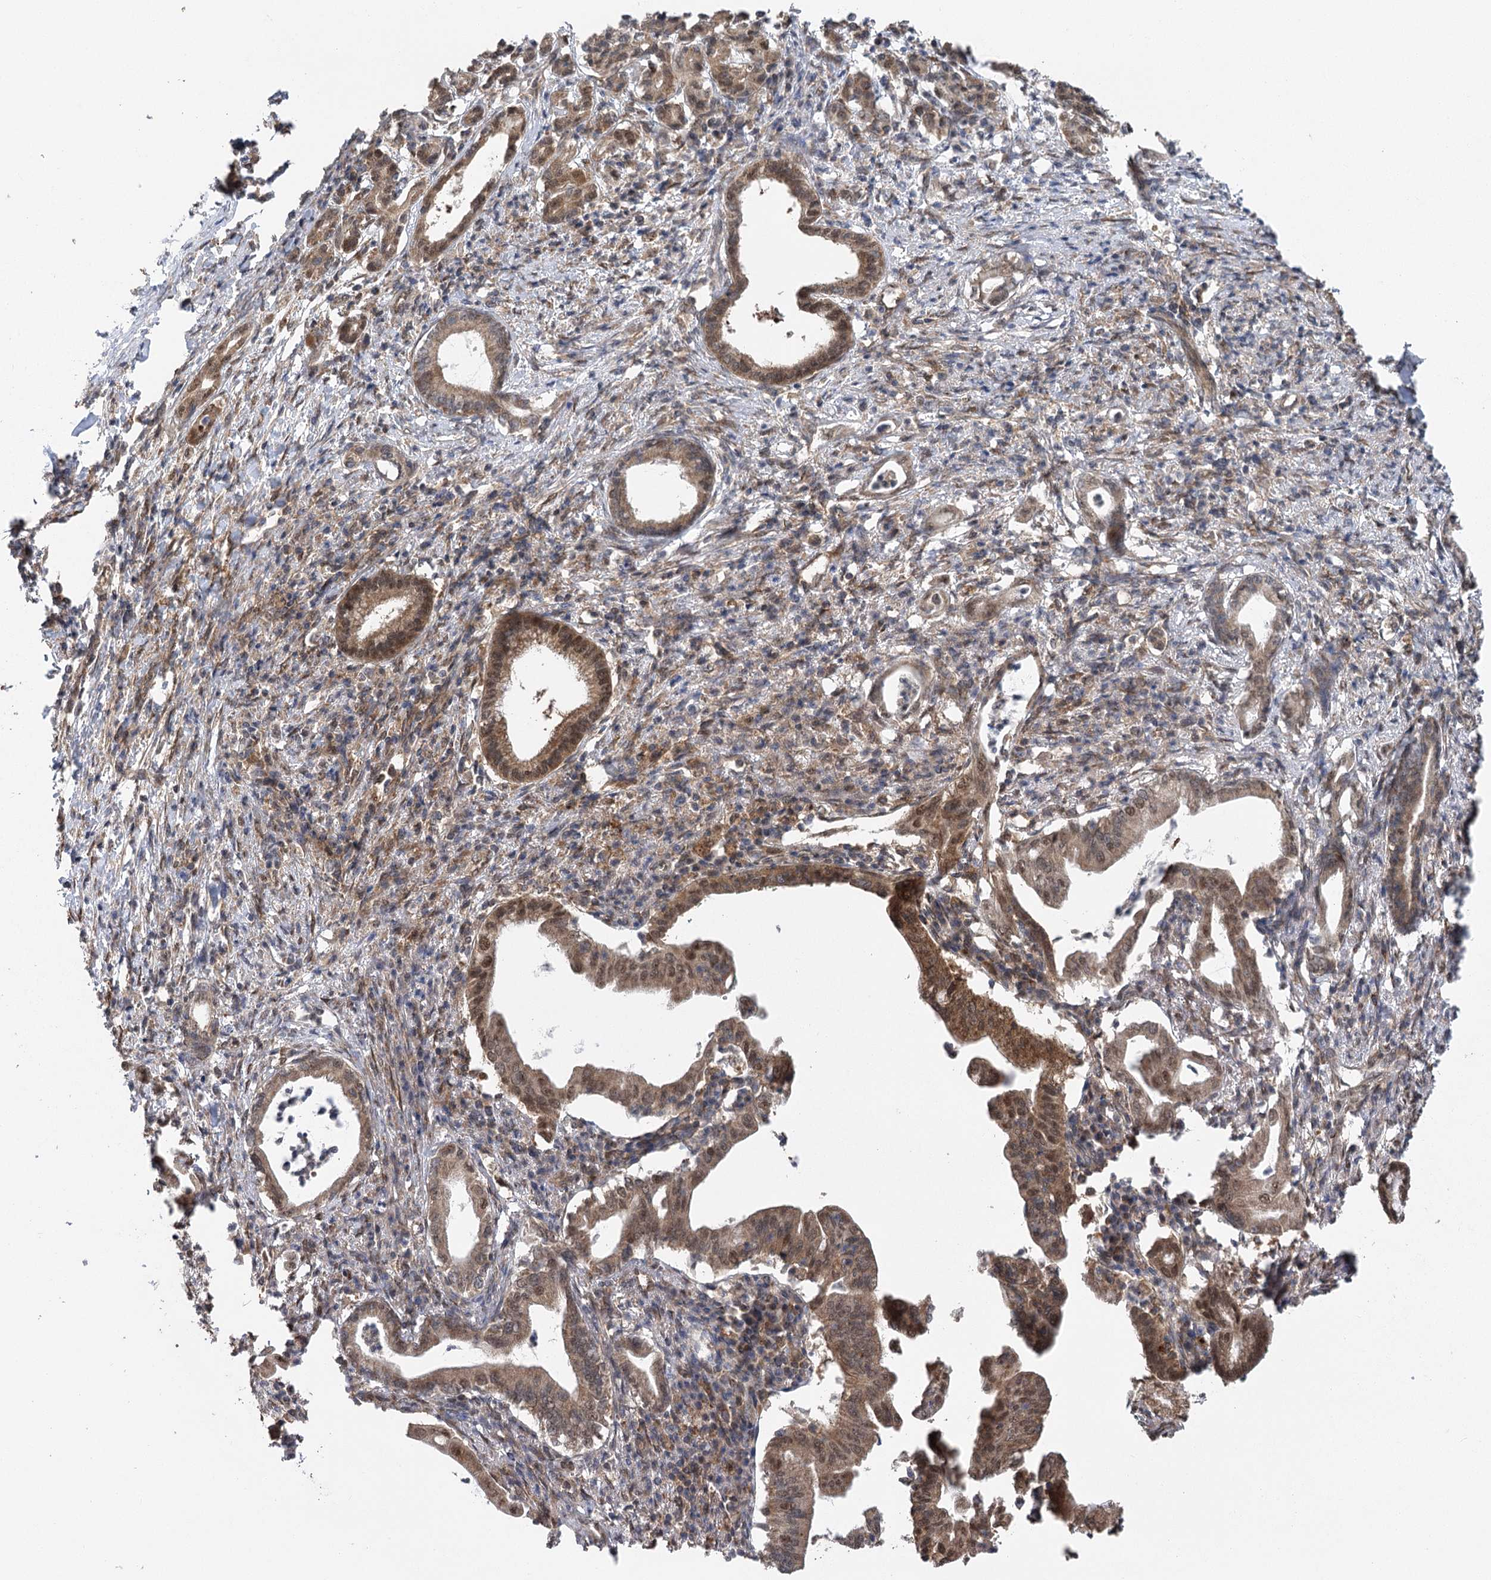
{"staining": {"intensity": "moderate", "quantity": ">75%", "location": "cytoplasmic/membranous,nuclear"}, "tissue": "pancreatic cancer", "cell_type": "Tumor cells", "image_type": "cancer", "snomed": [{"axis": "morphology", "description": "Adenocarcinoma, NOS"}, {"axis": "topography", "description": "Pancreas"}], "caption": "DAB immunohistochemical staining of pancreatic adenocarcinoma shows moderate cytoplasmic/membranous and nuclear protein staining in about >75% of tumor cells.", "gene": "C12orf4", "patient": {"sex": "female", "age": 55}}